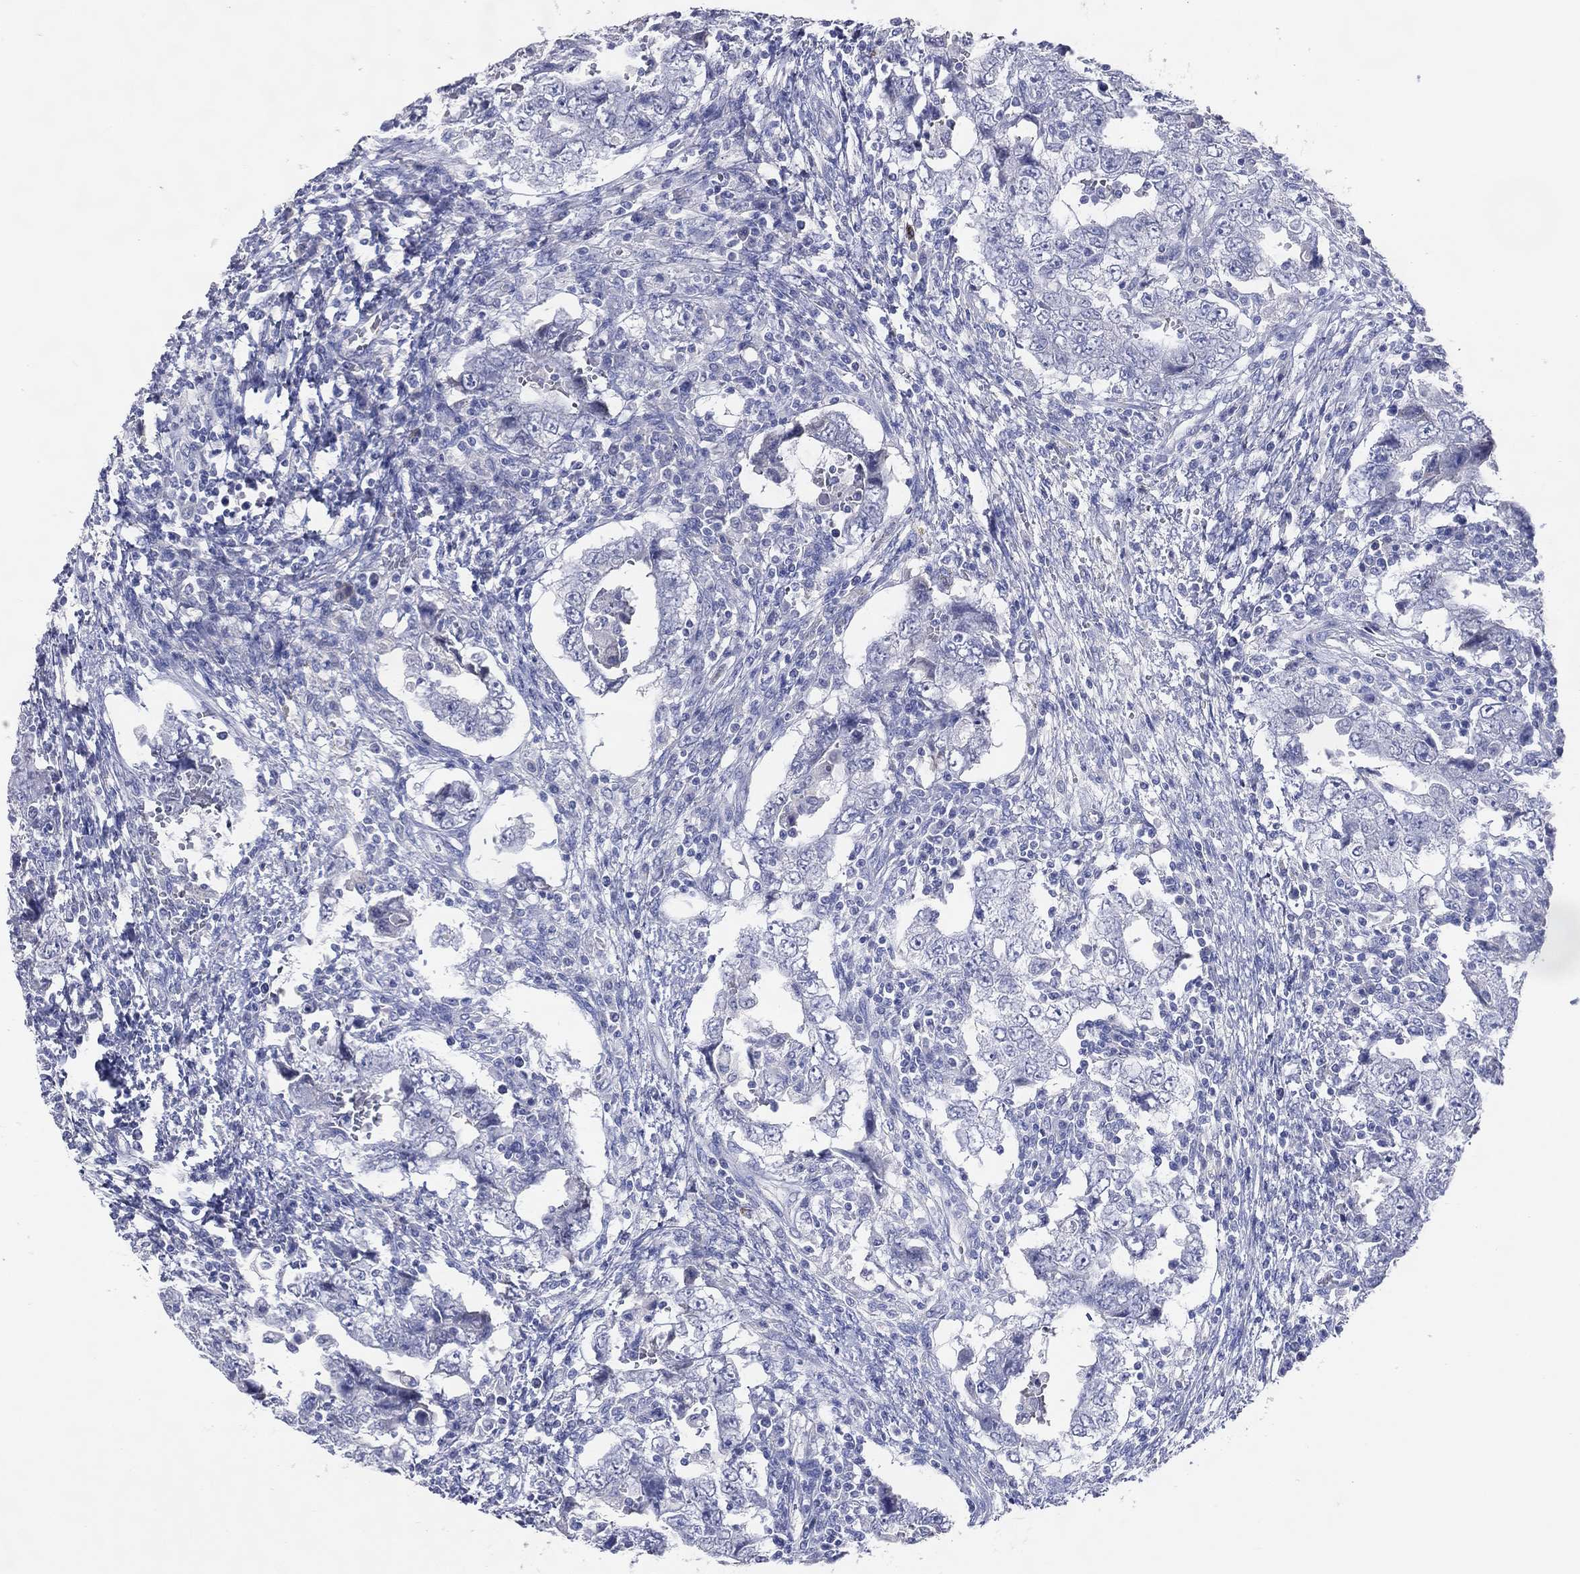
{"staining": {"intensity": "negative", "quantity": "none", "location": "none"}, "tissue": "testis cancer", "cell_type": "Tumor cells", "image_type": "cancer", "snomed": [{"axis": "morphology", "description": "Carcinoma, Embryonal, NOS"}, {"axis": "topography", "description": "Testis"}], "caption": "An immunohistochemistry micrograph of testis embryonal carcinoma is shown. There is no staining in tumor cells of testis embryonal carcinoma.", "gene": "DNAH6", "patient": {"sex": "male", "age": 26}}